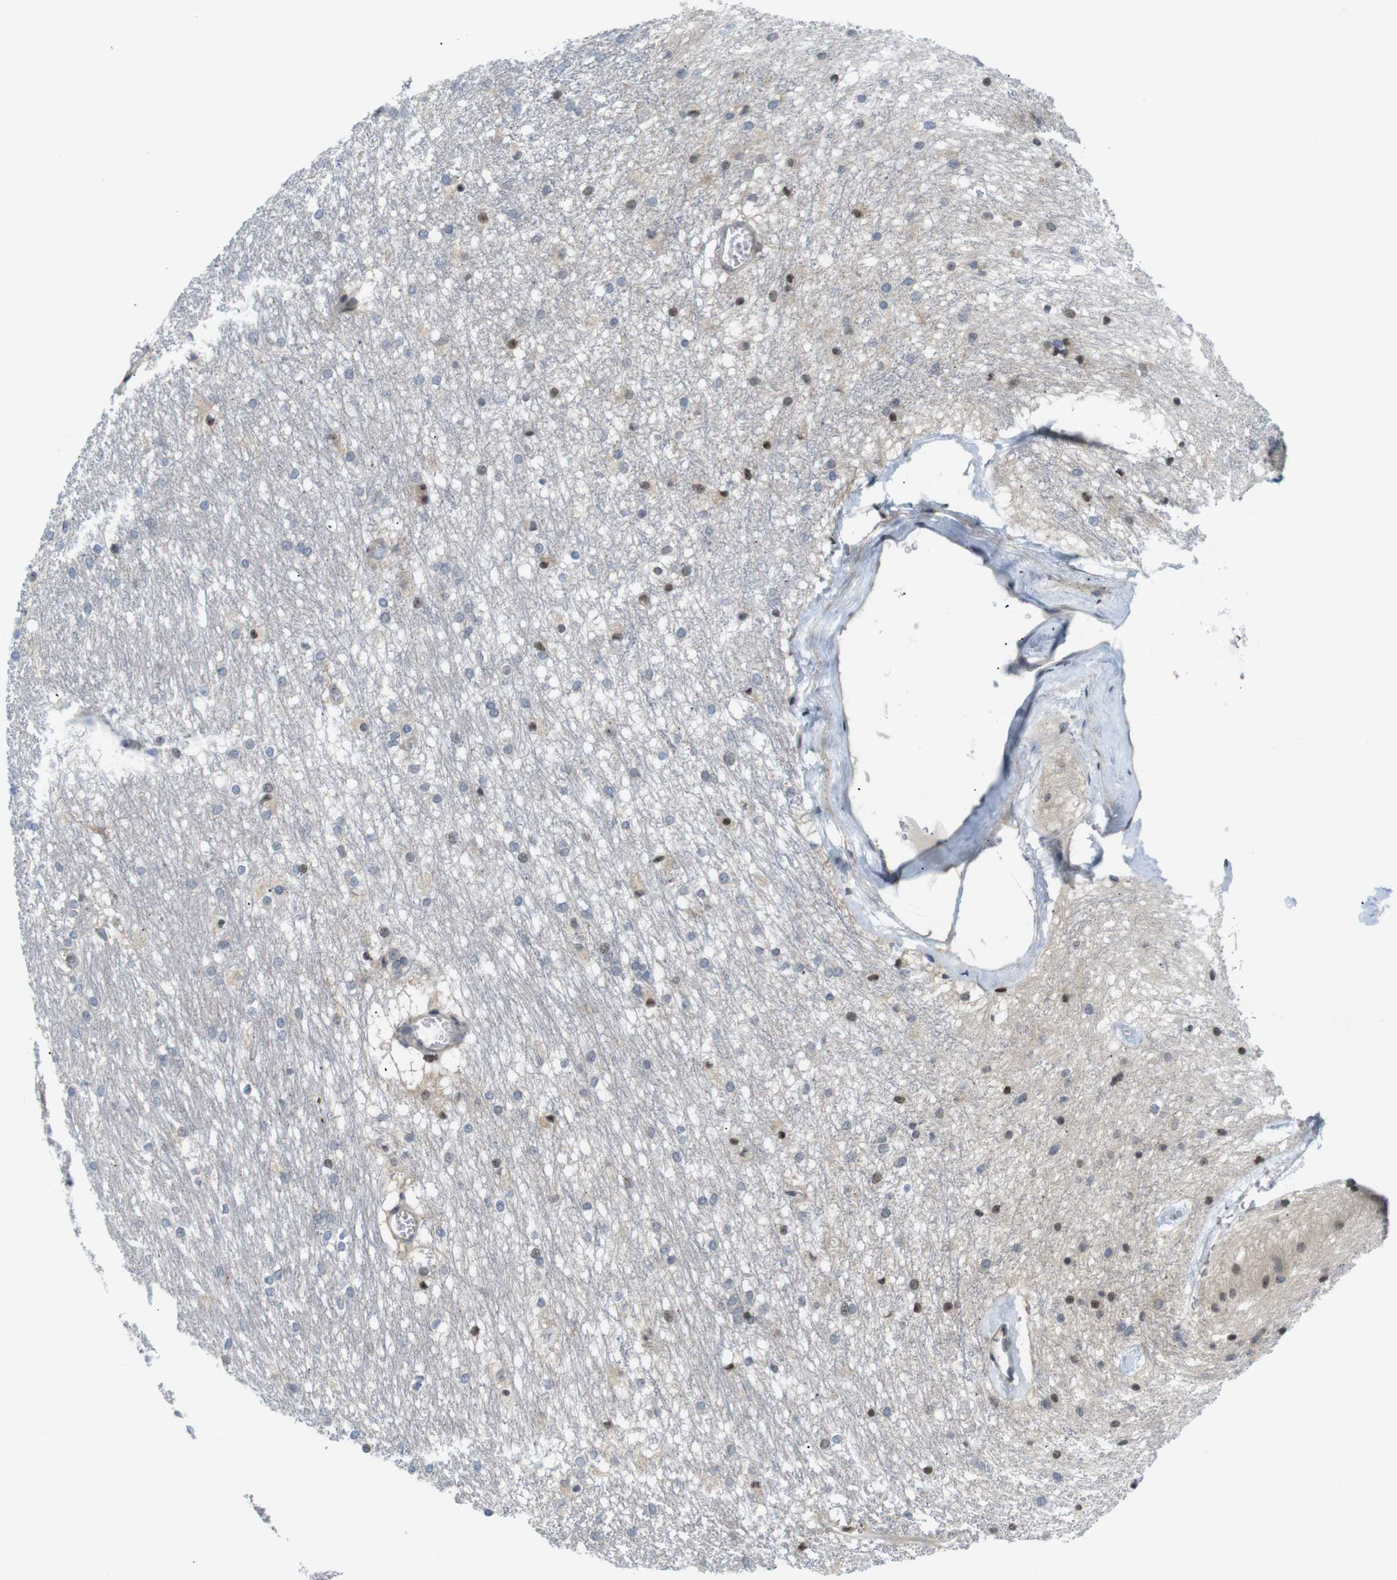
{"staining": {"intensity": "moderate", "quantity": "<25%", "location": "cytoplasmic/membranous,nuclear"}, "tissue": "caudate", "cell_type": "Glial cells", "image_type": "normal", "snomed": [{"axis": "morphology", "description": "Normal tissue, NOS"}, {"axis": "topography", "description": "Lateral ventricle wall"}], "caption": "About <25% of glial cells in benign human caudate demonstrate moderate cytoplasmic/membranous,nuclear protein expression as visualized by brown immunohistochemical staining.", "gene": "MBD1", "patient": {"sex": "female", "age": 19}}